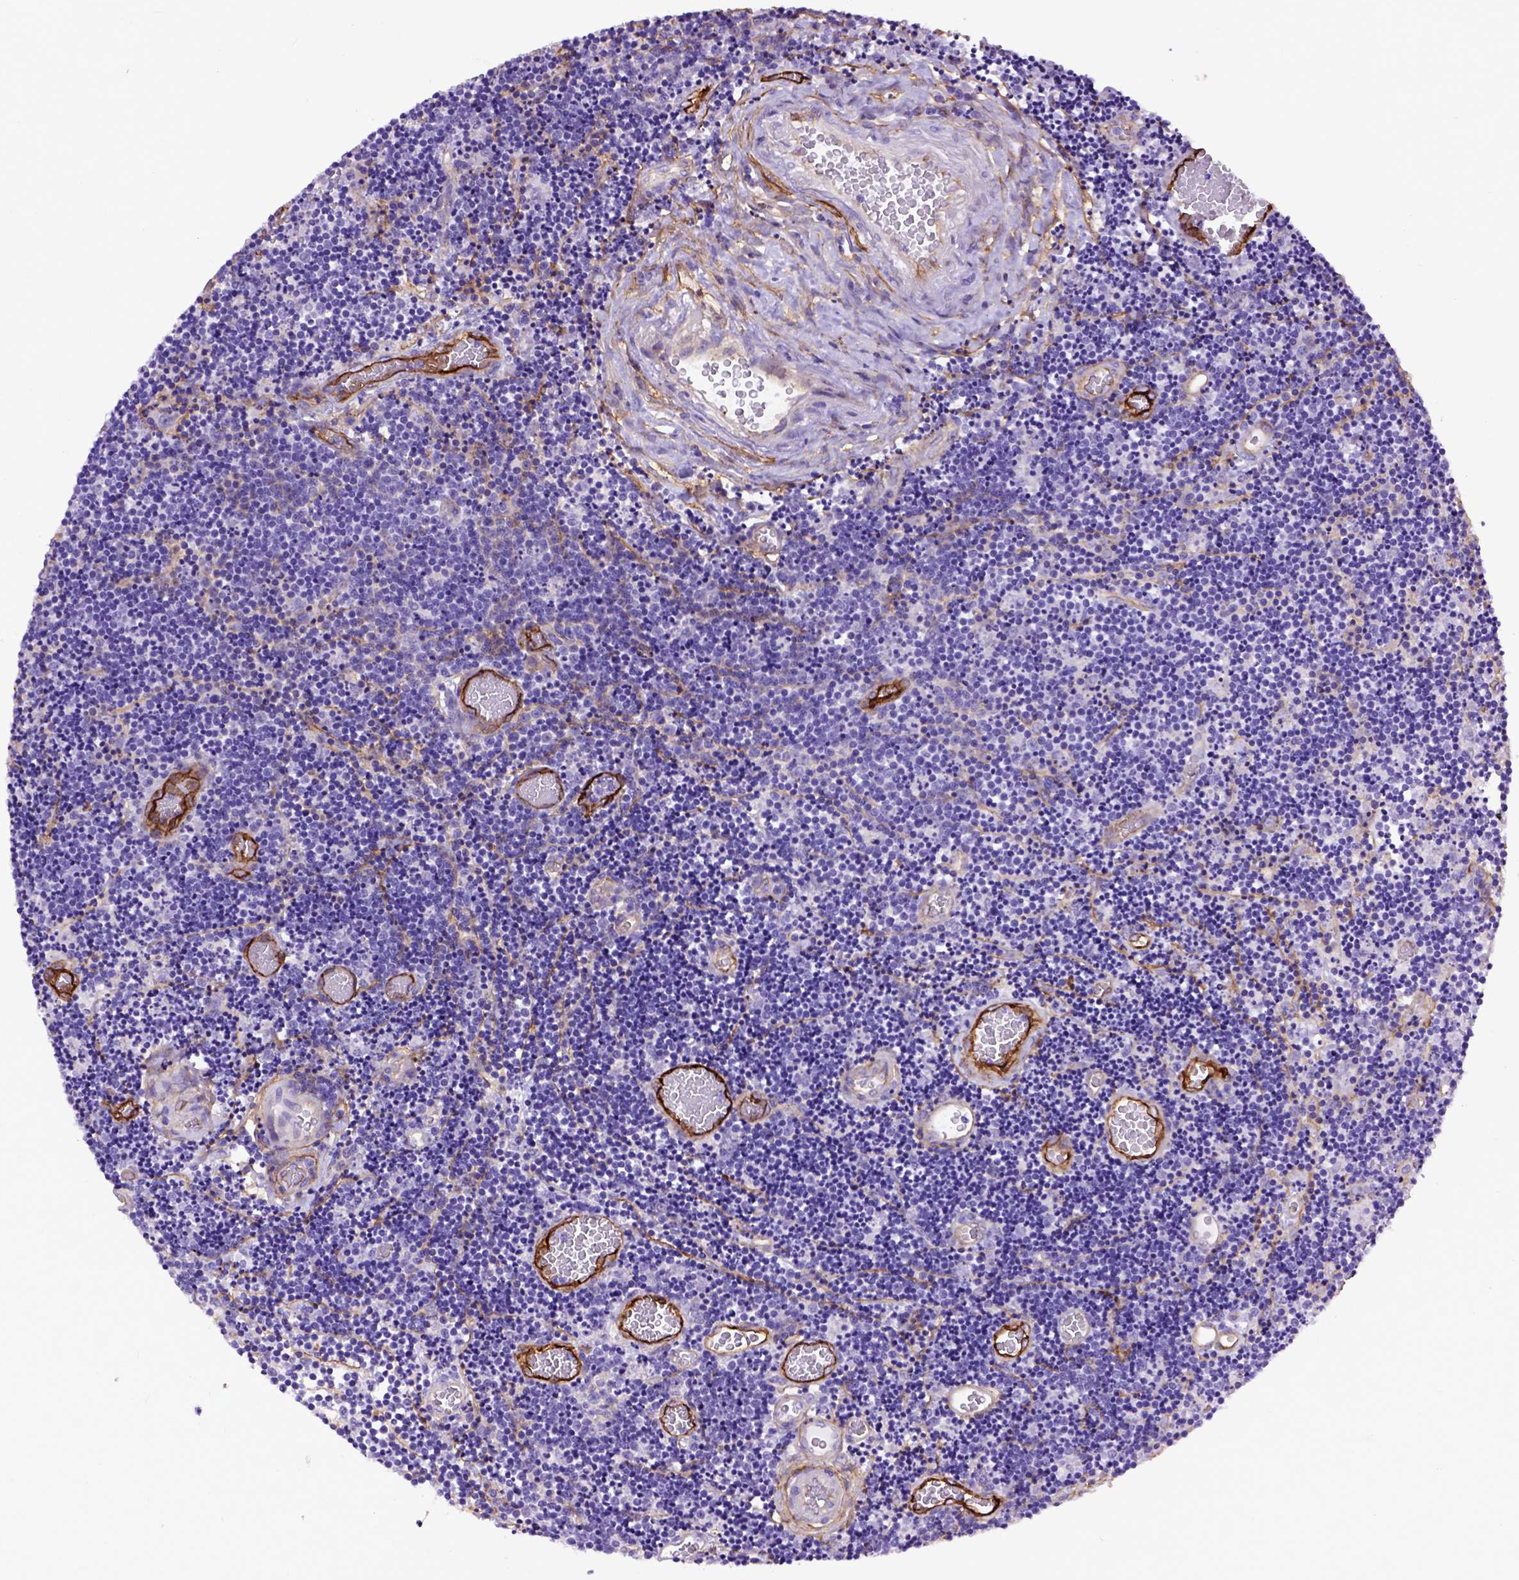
{"staining": {"intensity": "negative", "quantity": "none", "location": "none"}, "tissue": "lymphoma", "cell_type": "Tumor cells", "image_type": "cancer", "snomed": [{"axis": "morphology", "description": "Malignant lymphoma, non-Hodgkin's type, Low grade"}, {"axis": "topography", "description": "Brain"}], "caption": "Malignant lymphoma, non-Hodgkin's type (low-grade) stained for a protein using immunohistochemistry displays no staining tumor cells.", "gene": "ENG", "patient": {"sex": "female", "age": 66}}